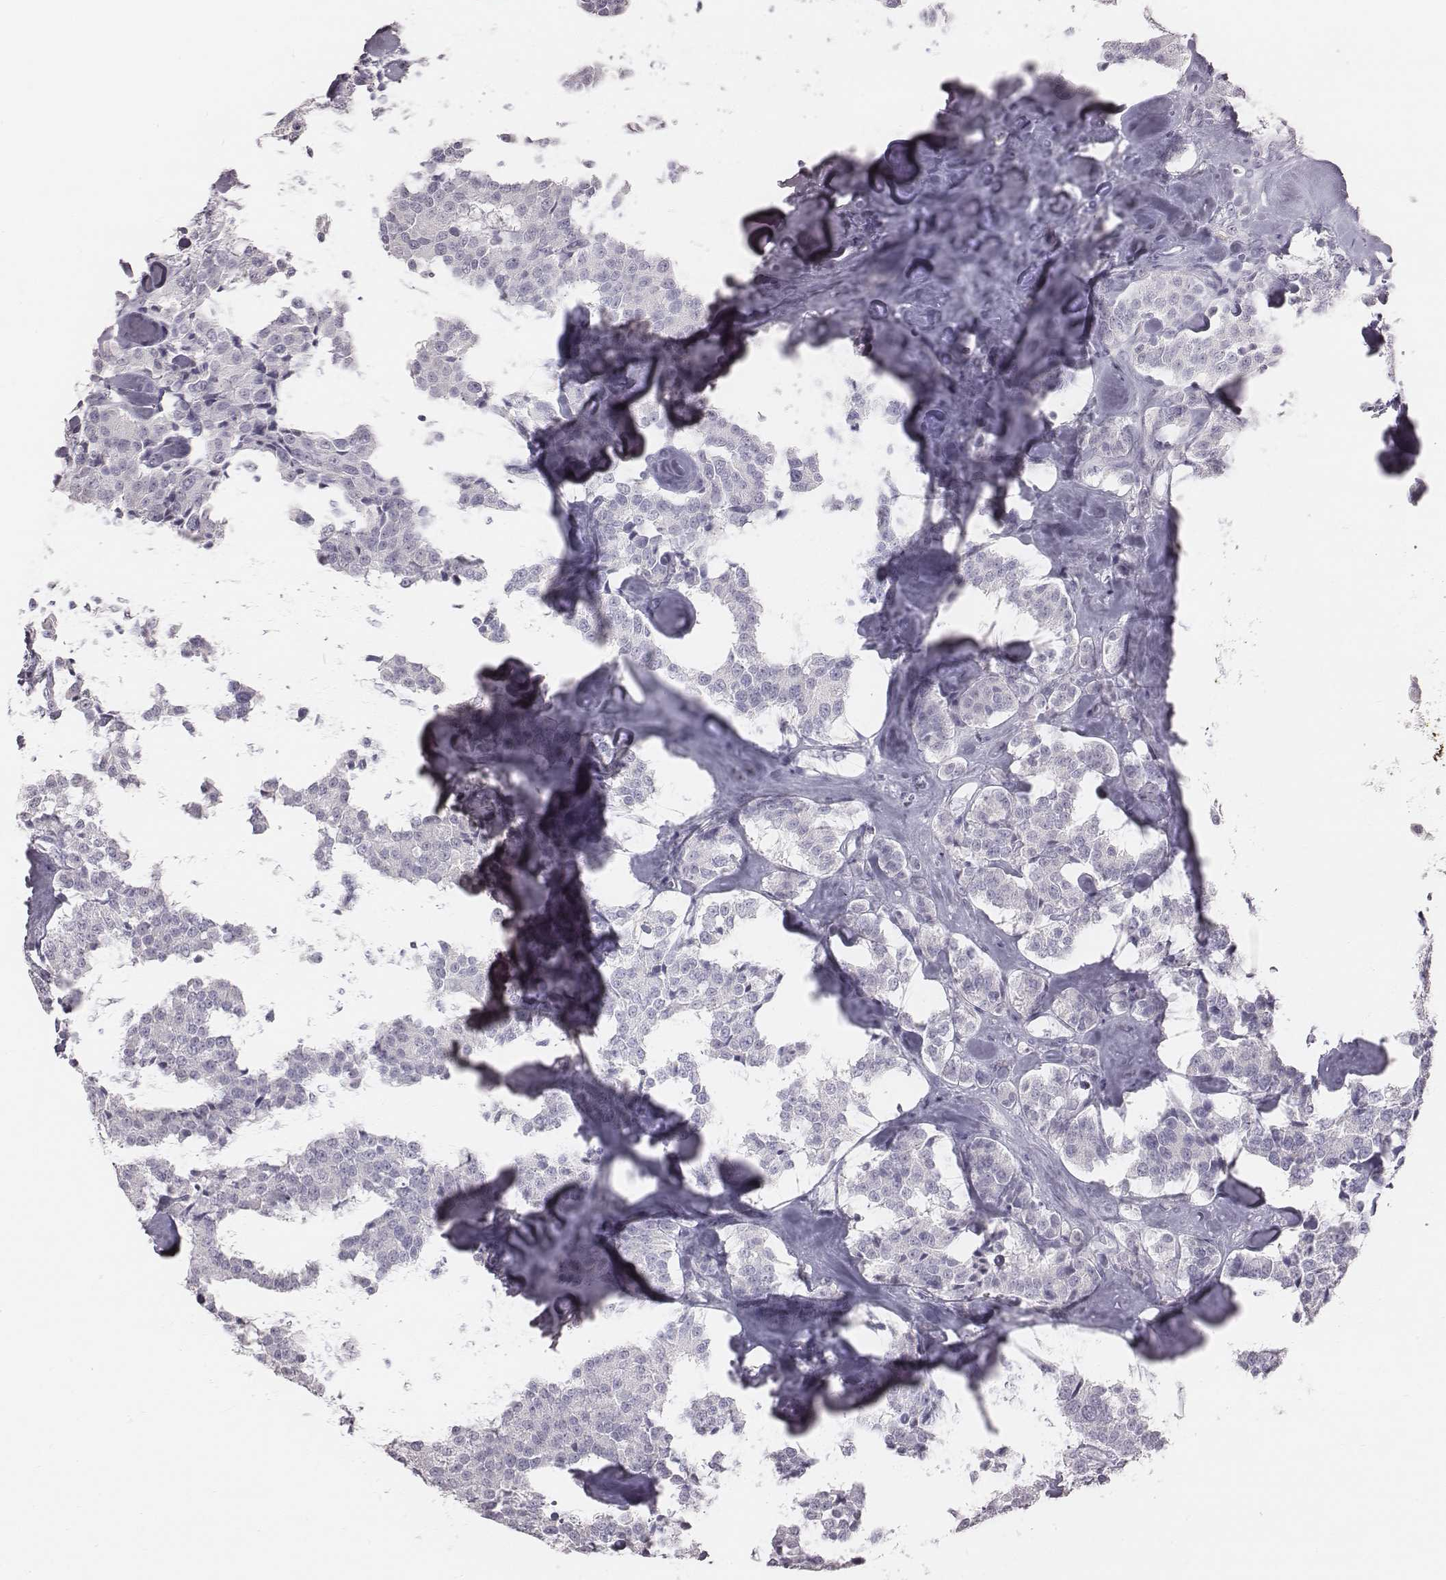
{"staining": {"intensity": "negative", "quantity": "none", "location": "none"}, "tissue": "carcinoid", "cell_type": "Tumor cells", "image_type": "cancer", "snomed": [{"axis": "morphology", "description": "Carcinoid, malignant, NOS"}, {"axis": "topography", "description": "Pancreas"}], "caption": "This micrograph is of malignant carcinoid stained with IHC to label a protein in brown with the nuclei are counter-stained blue. There is no positivity in tumor cells.", "gene": "C6orf58", "patient": {"sex": "male", "age": 41}}